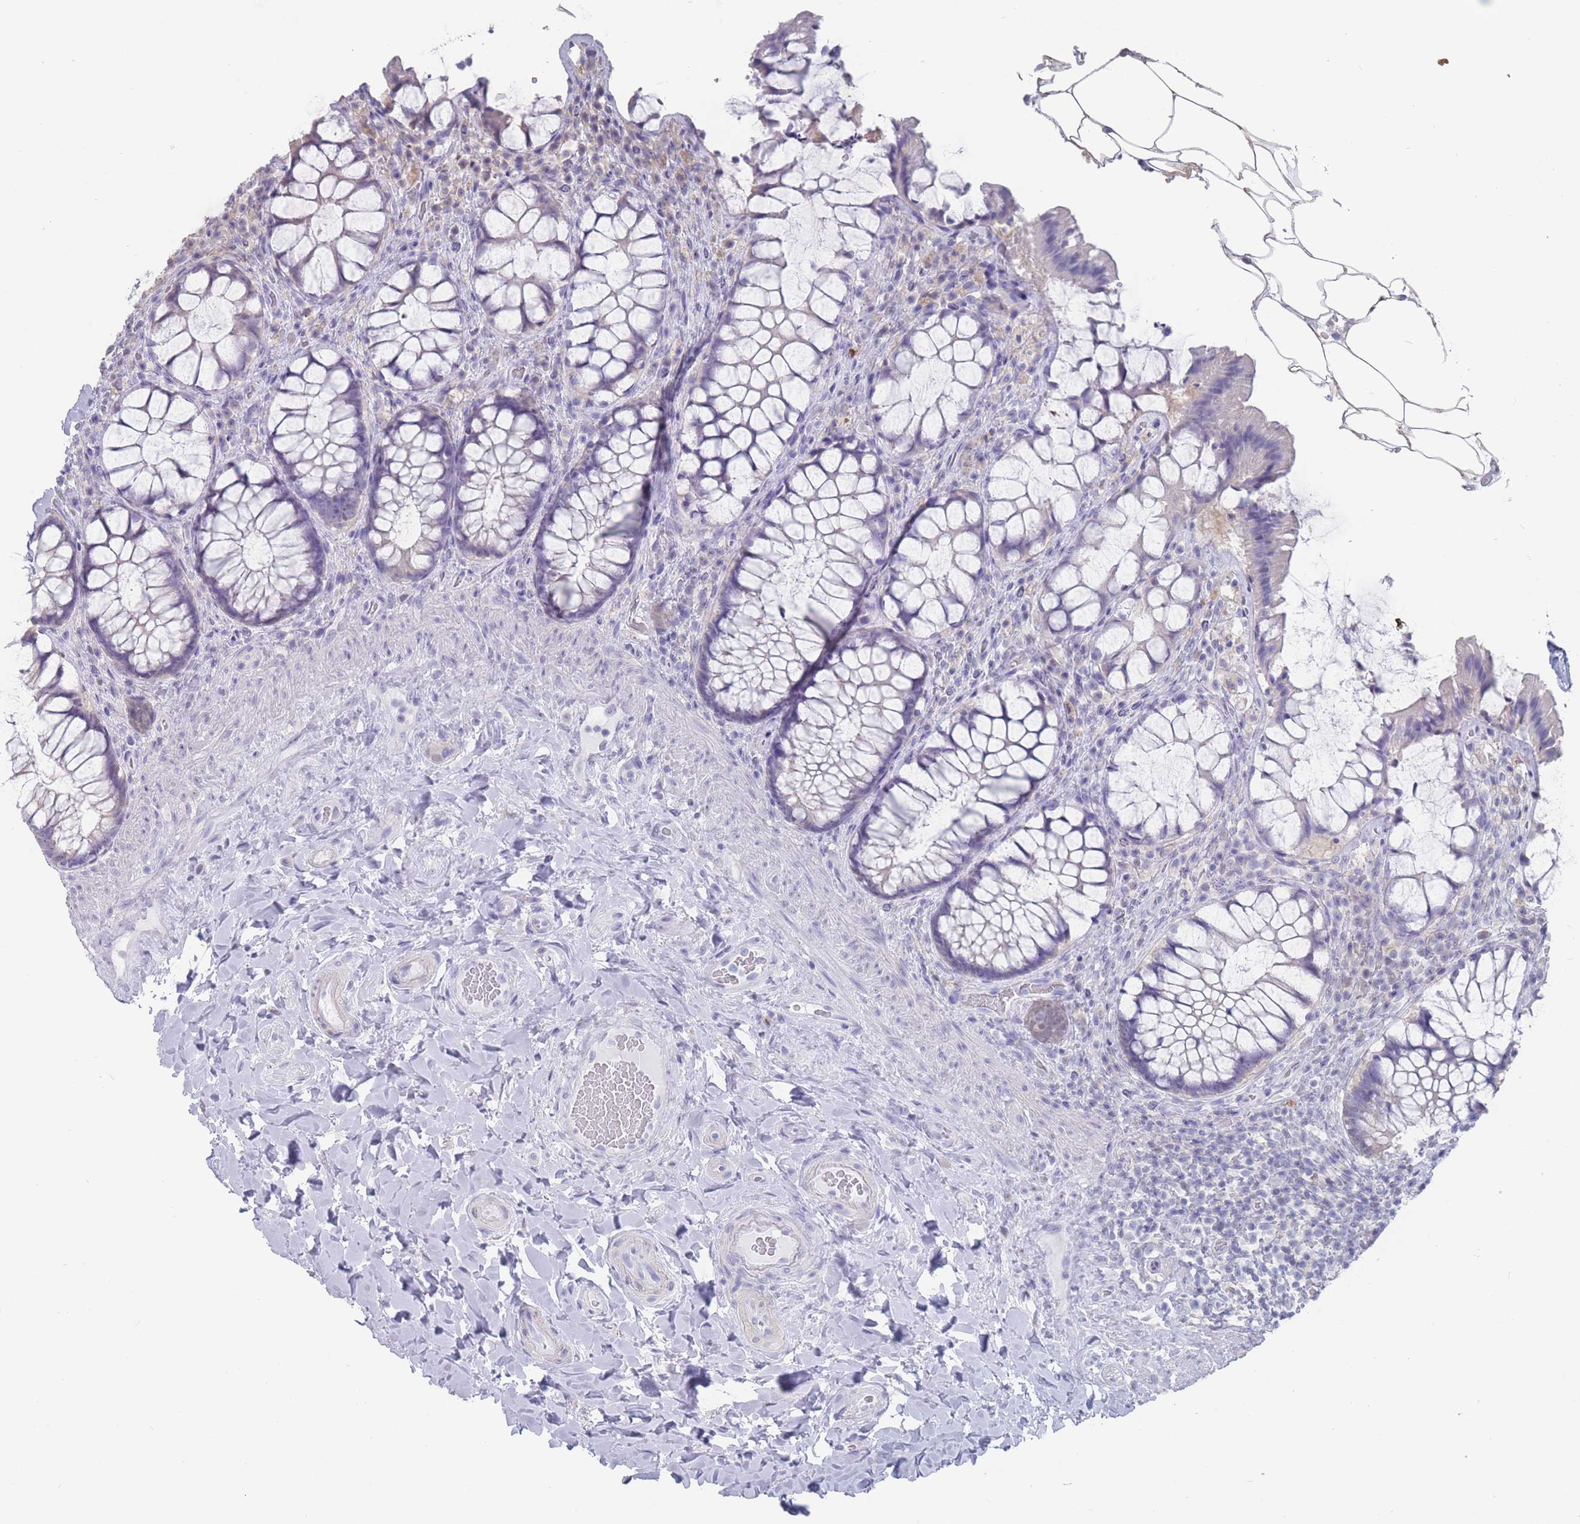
{"staining": {"intensity": "negative", "quantity": "none", "location": "none"}, "tissue": "rectum", "cell_type": "Glandular cells", "image_type": "normal", "snomed": [{"axis": "morphology", "description": "Normal tissue, NOS"}, {"axis": "topography", "description": "Rectum"}], "caption": "IHC micrograph of normal rectum: human rectum stained with DAB (3,3'-diaminobenzidine) shows no significant protein expression in glandular cells. The staining was performed using DAB to visualize the protein expression in brown, while the nuclei were stained in blue with hematoxylin (Magnification: 20x).", "gene": "CYP51A1", "patient": {"sex": "female", "age": 58}}